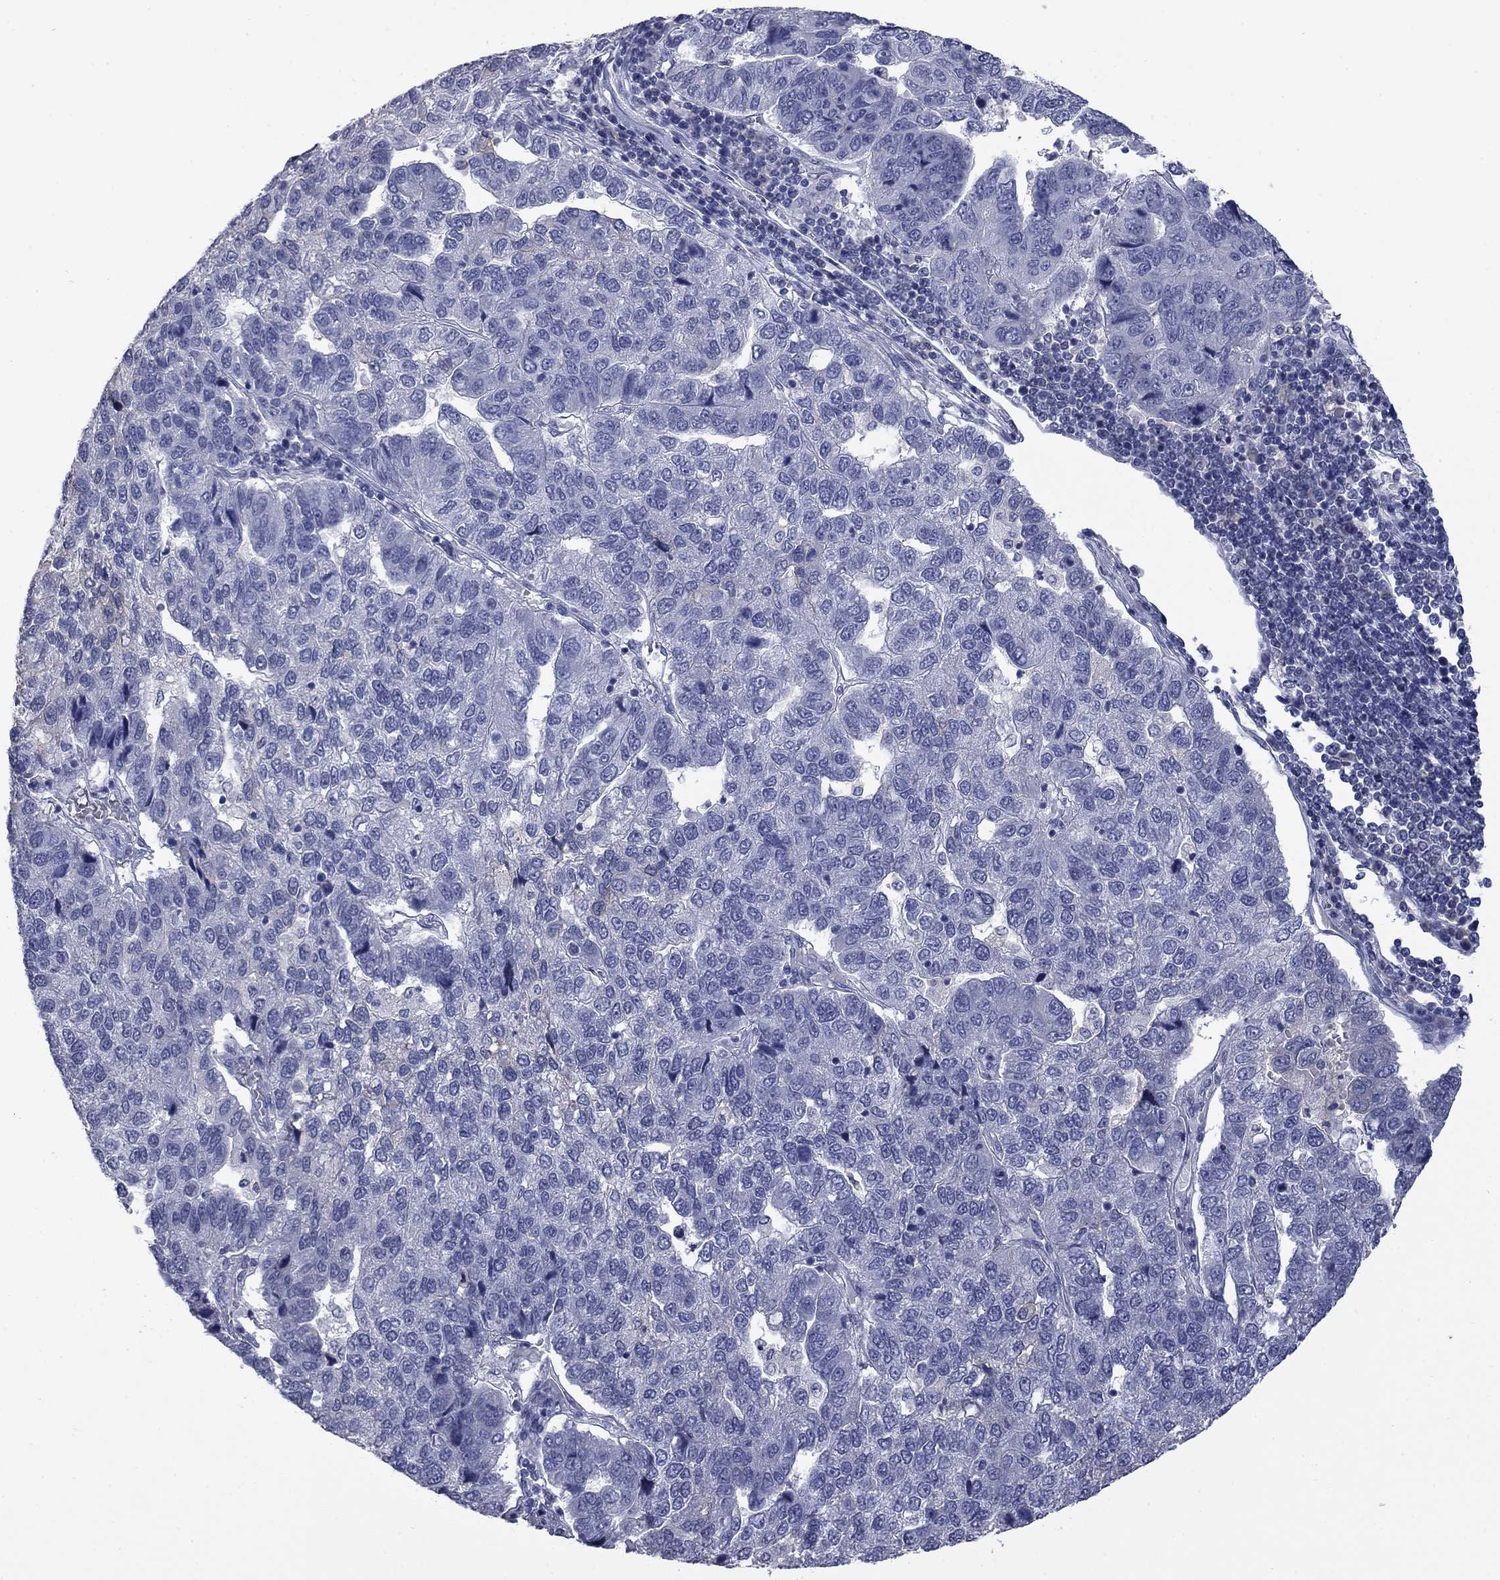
{"staining": {"intensity": "negative", "quantity": "none", "location": "none"}, "tissue": "pancreatic cancer", "cell_type": "Tumor cells", "image_type": "cancer", "snomed": [{"axis": "morphology", "description": "Adenocarcinoma, NOS"}, {"axis": "topography", "description": "Pancreas"}], "caption": "Pancreatic adenocarcinoma was stained to show a protein in brown. There is no significant positivity in tumor cells.", "gene": "SLC51A", "patient": {"sex": "female", "age": 61}}